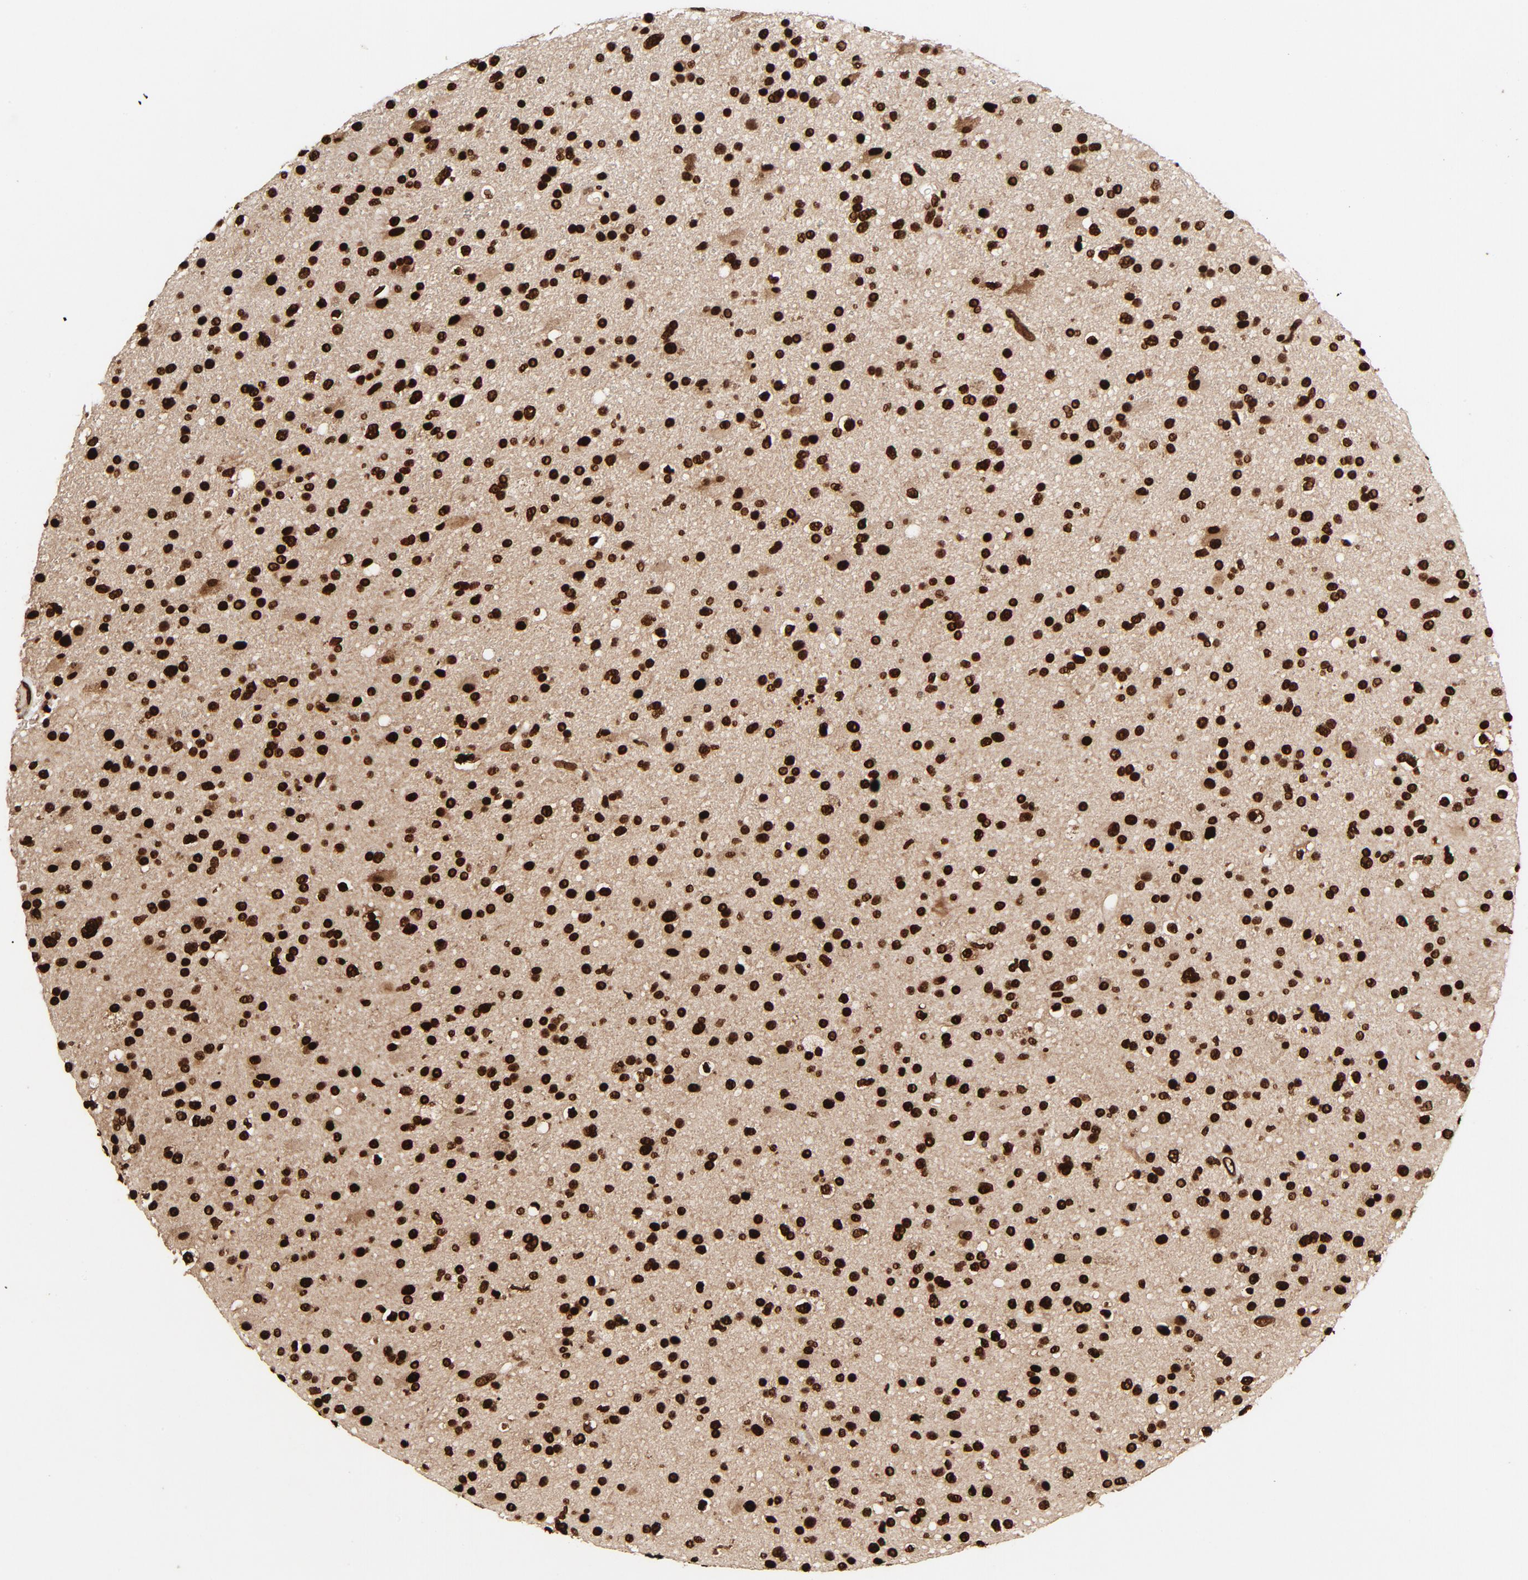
{"staining": {"intensity": "strong", "quantity": ">75%", "location": "nuclear"}, "tissue": "glioma", "cell_type": "Tumor cells", "image_type": "cancer", "snomed": [{"axis": "morphology", "description": "Glioma, malignant, High grade"}, {"axis": "topography", "description": "Brain"}], "caption": "Immunohistochemical staining of human glioma displays high levels of strong nuclear protein expression in approximately >75% of tumor cells.", "gene": "TP53BP1", "patient": {"sex": "male", "age": 33}}